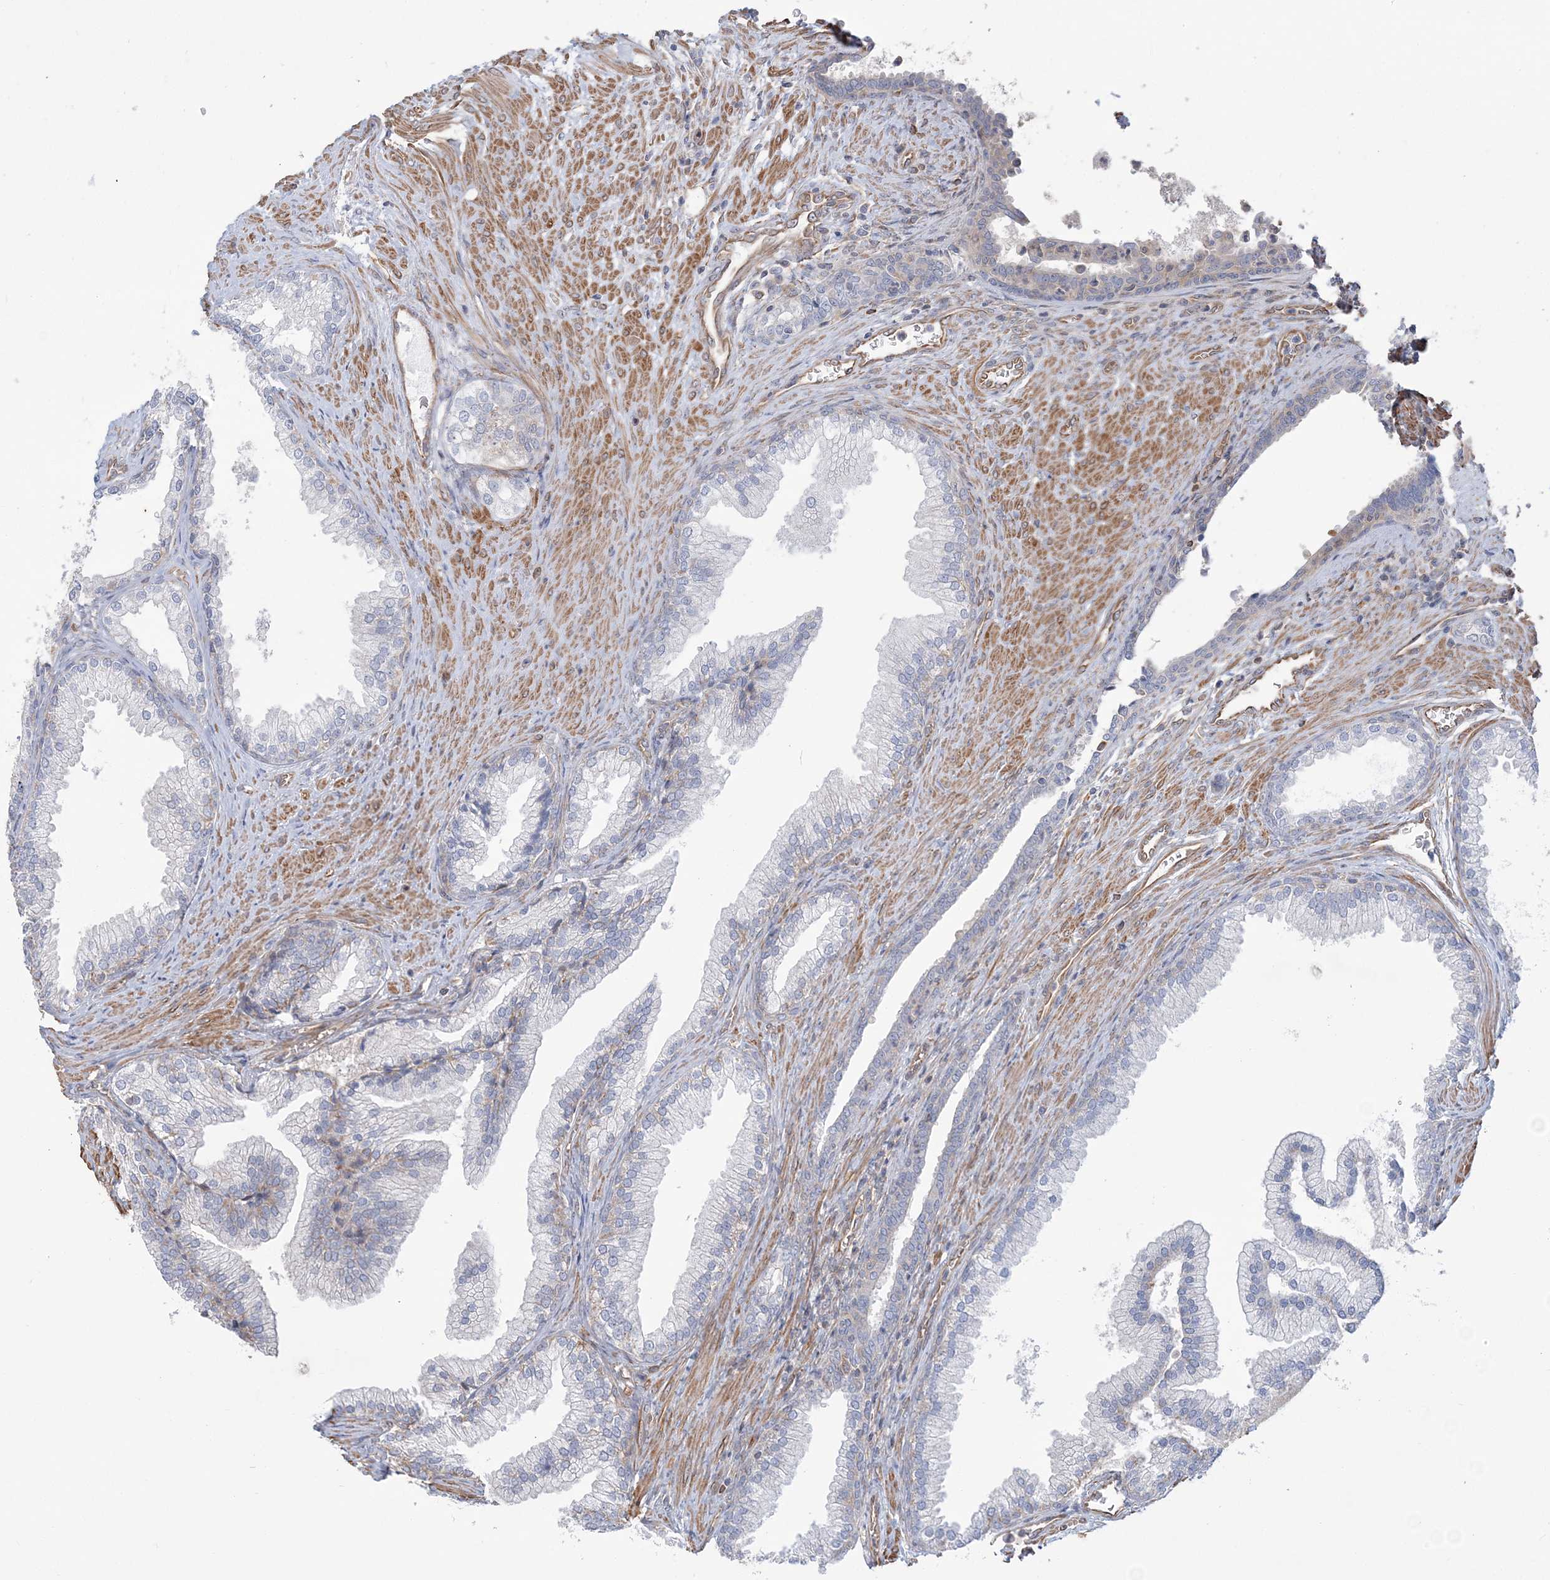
{"staining": {"intensity": "negative", "quantity": "none", "location": "none"}, "tissue": "prostate", "cell_type": "Glandular cells", "image_type": "normal", "snomed": [{"axis": "morphology", "description": "Normal tissue, NOS"}, {"axis": "topography", "description": "Prostate"}], "caption": "A histopathology image of prostate stained for a protein displays no brown staining in glandular cells. (DAB immunohistochemistry (IHC), high magnification).", "gene": "ZNF821", "patient": {"sex": "male", "age": 76}}